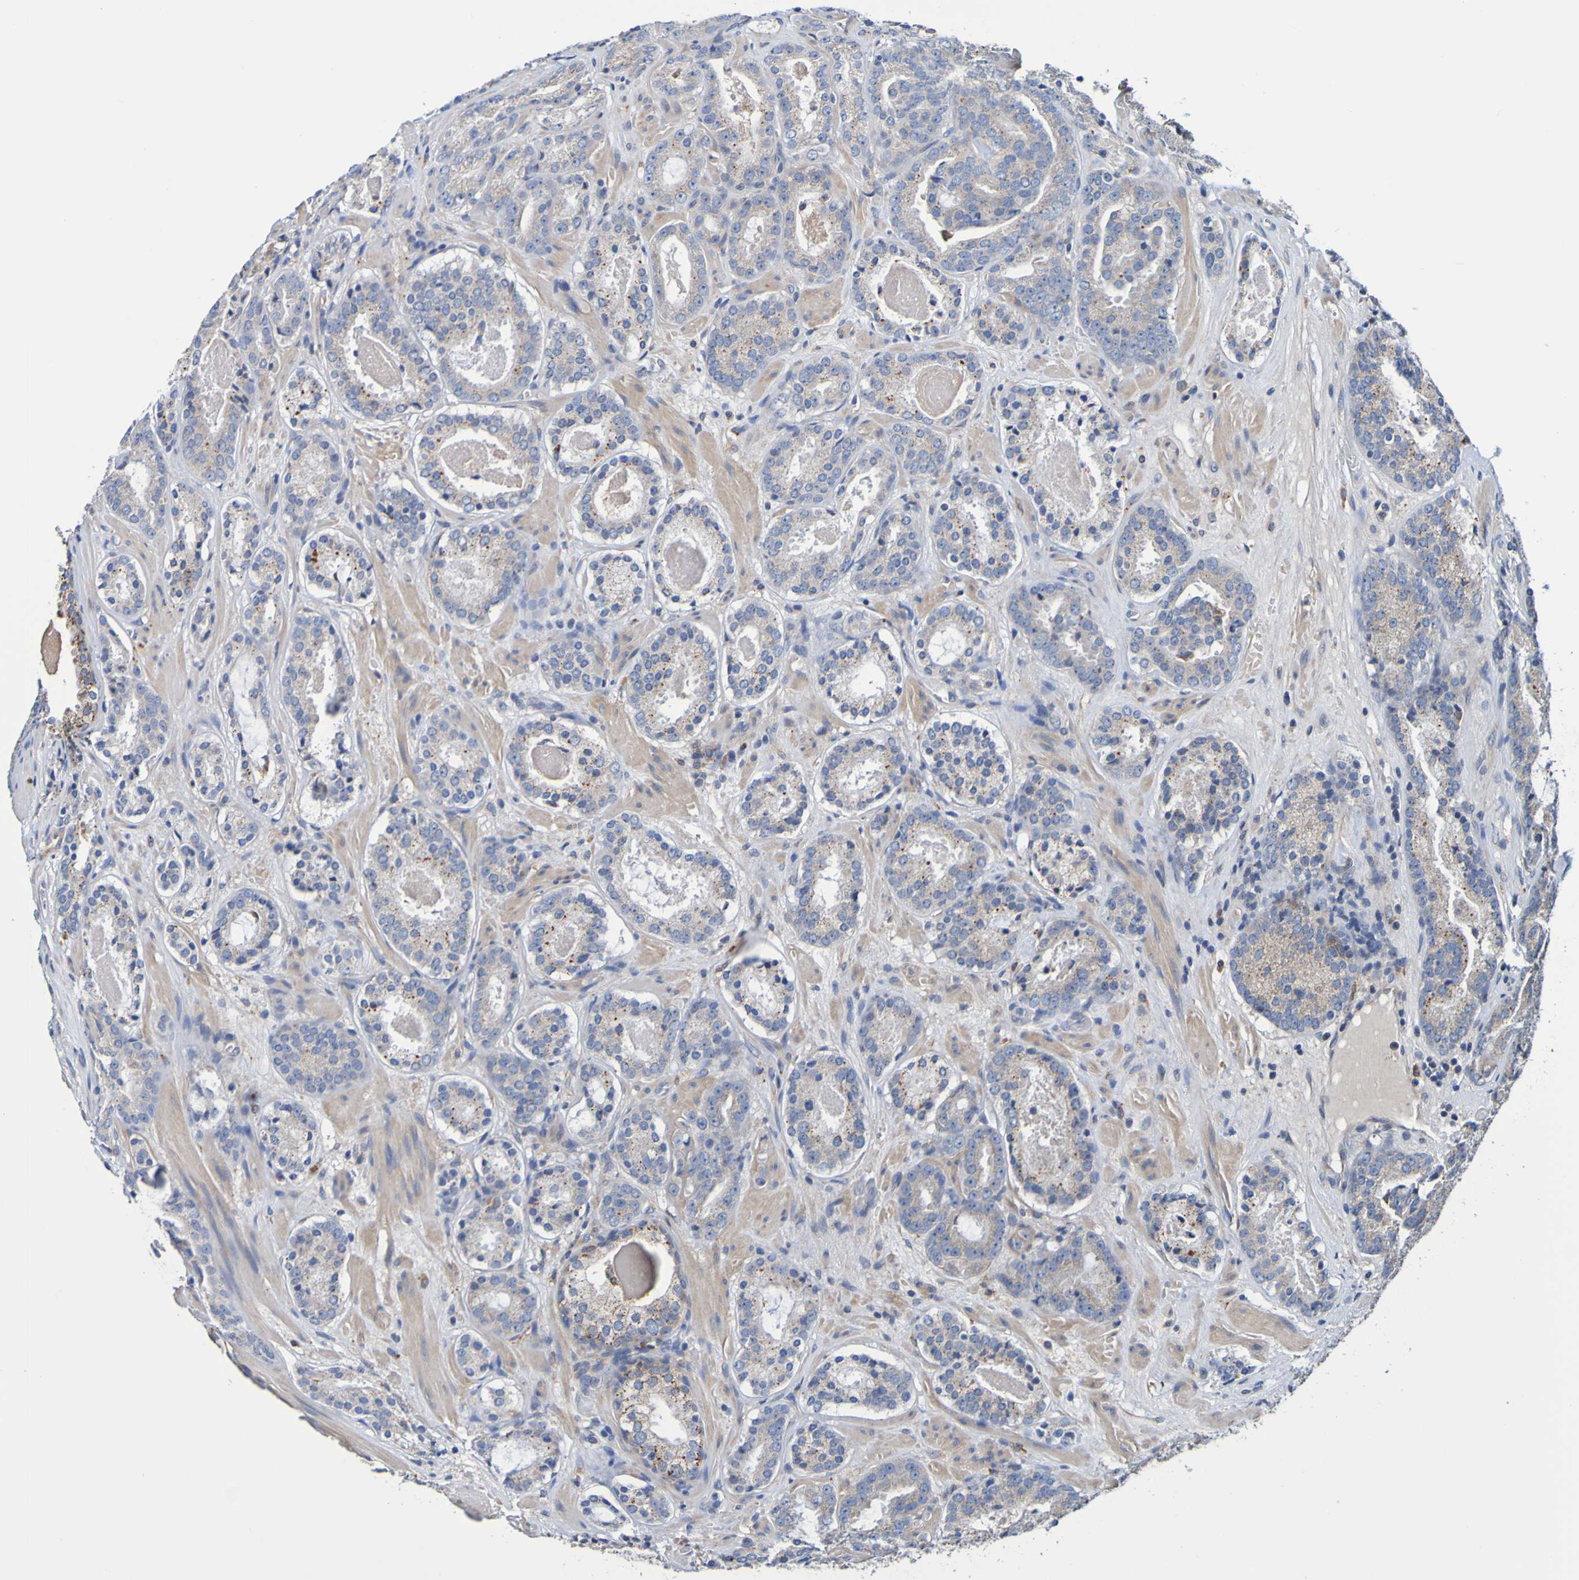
{"staining": {"intensity": "weak", "quantity": ">75%", "location": "cytoplasmic/membranous"}, "tissue": "prostate cancer", "cell_type": "Tumor cells", "image_type": "cancer", "snomed": [{"axis": "morphology", "description": "Adenocarcinoma, Low grade"}, {"axis": "topography", "description": "Prostate"}], "caption": "Immunohistochemistry photomicrograph of prostate adenocarcinoma (low-grade) stained for a protein (brown), which shows low levels of weak cytoplasmic/membranous staining in about >75% of tumor cells.", "gene": "METAP2", "patient": {"sex": "male", "age": 69}}